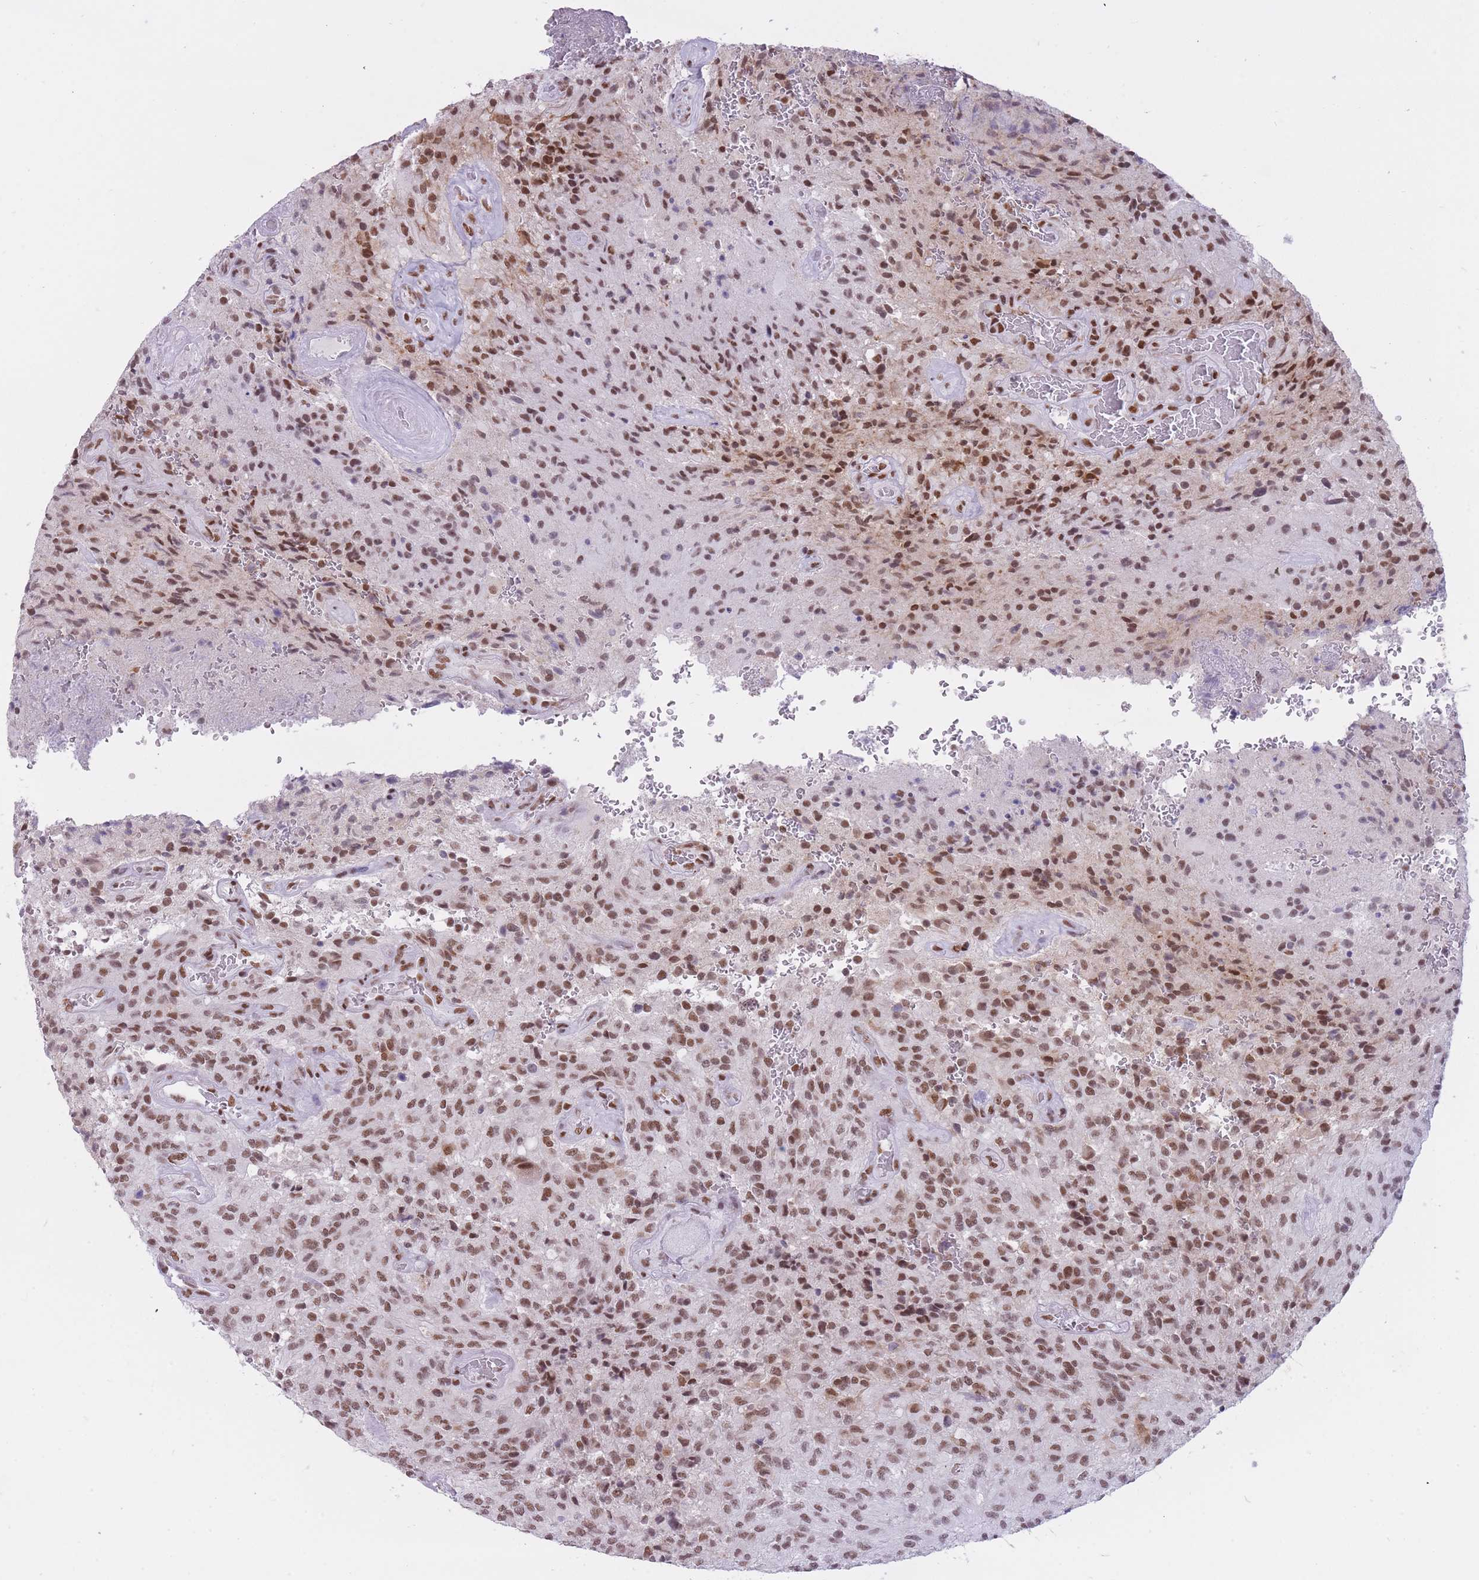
{"staining": {"intensity": "moderate", "quantity": ">75%", "location": "nuclear"}, "tissue": "glioma", "cell_type": "Tumor cells", "image_type": "cancer", "snomed": [{"axis": "morphology", "description": "Normal tissue, NOS"}, {"axis": "morphology", "description": "Glioma, malignant, High grade"}, {"axis": "topography", "description": "Cerebral cortex"}], "caption": "An IHC histopathology image of tumor tissue is shown. Protein staining in brown labels moderate nuclear positivity in malignant glioma (high-grade) within tumor cells.", "gene": "HNRNPUL1", "patient": {"sex": "male", "age": 56}}